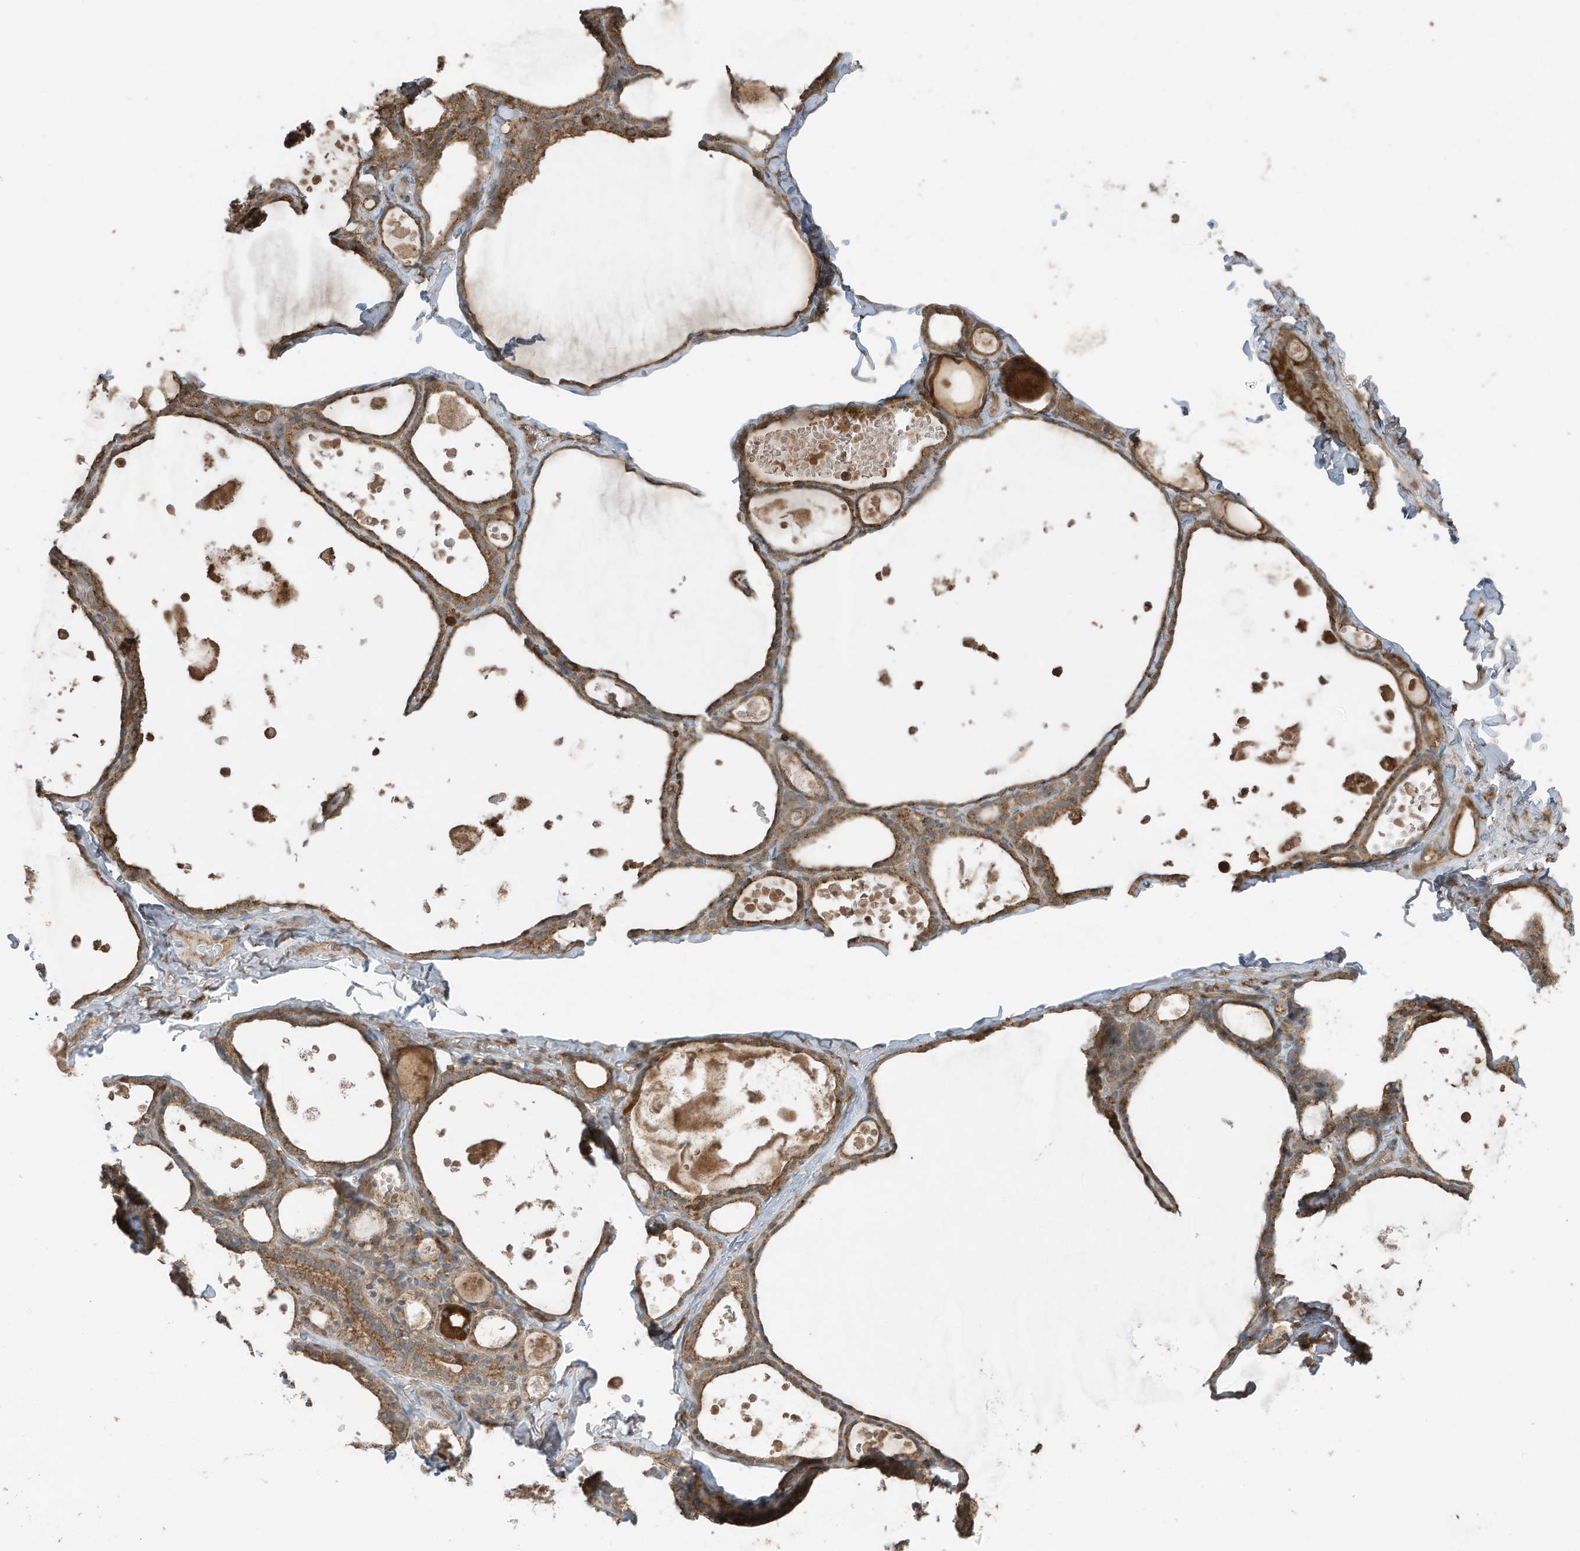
{"staining": {"intensity": "moderate", "quantity": ">75%", "location": "cytoplasmic/membranous"}, "tissue": "thyroid gland", "cell_type": "Glandular cells", "image_type": "normal", "snomed": [{"axis": "morphology", "description": "Normal tissue, NOS"}, {"axis": "topography", "description": "Thyroid gland"}], "caption": "This micrograph demonstrates unremarkable thyroid gland stained with IHC to label a protein in brown. The cytoplasmic/membranous of glandular cells show moderate positivity for the protein. Nuclei are counter-stained blue.", "gene": "CGAS", "patient": {"sex": "male", "age": 56}}